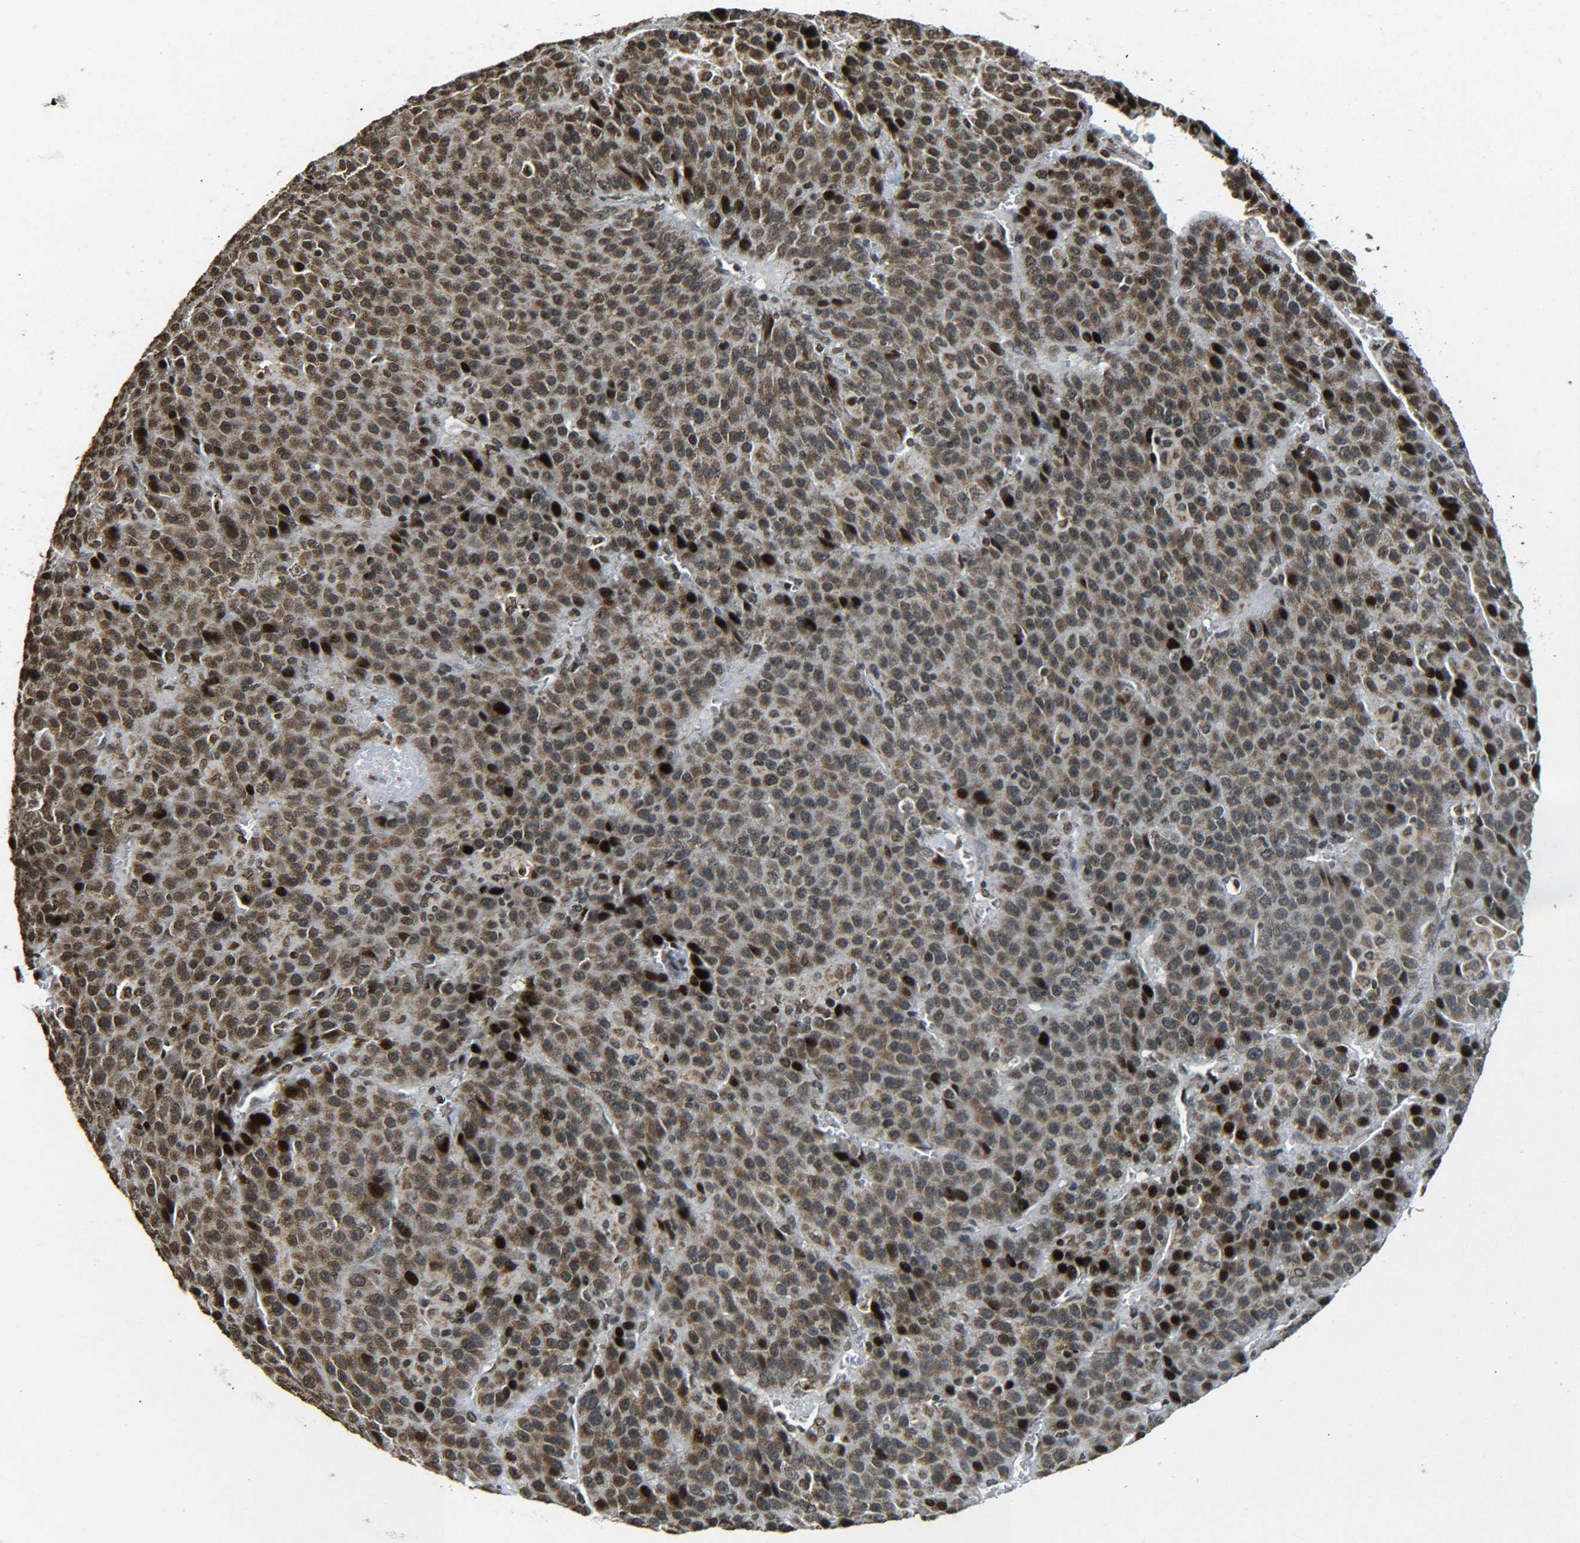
{"staining": {"intensity": "strong", "quantity": ">75%", "location": "cytoplasmic/membranous,nuclear"}, "tissue": "liver cancer", "cell_type": "Tumor cells", "image_type": "cancer", "snomed": [{"axis": "morphology", "description": "Carcinoma, Hepatocellular, NOS"}, {"axis": "topography", "description": "Liver"}], "caption": "Strong cytoplasmic/membranous and nuclear staining is identified in approximately >75% of tumor cells in hepatocellular carcinoma (liver).", "gene": "NEUROG2", "patient": {"sex": "female", "age": 53}}